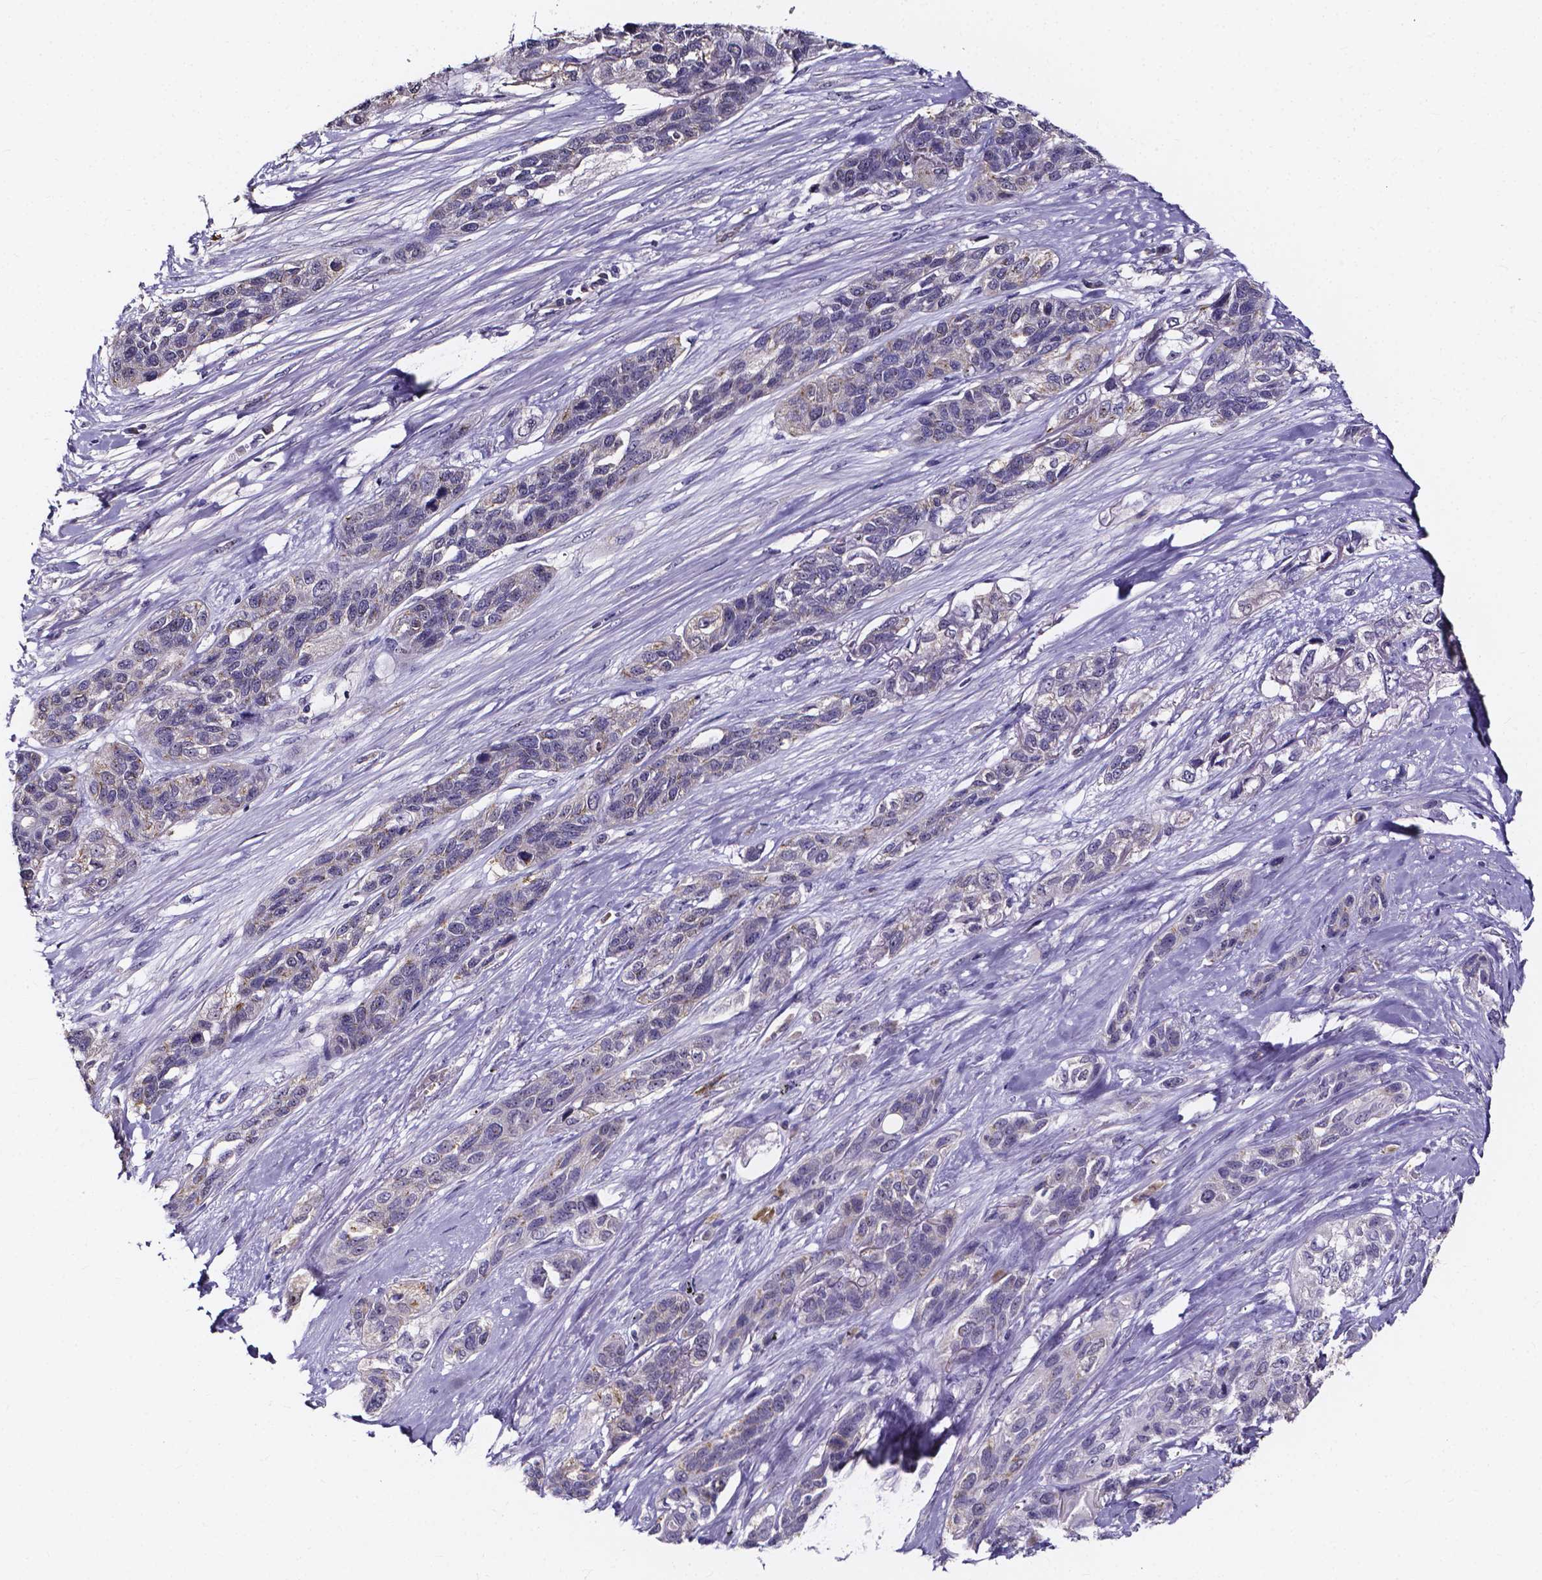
{"staining": {"intensity": "negative", "quantity": "none", "location": "none"}, "tissue": "lung cancer", "cell_type": "Tumor cells", "image_type": "cancer", "snomed": [{"axis": "morphology", "description": "Squamous cell carcinoma, NOS"}, {"axis": "topography", "description": "Lung"}], "caption": "Lung squamous cell carcinoma stained for a protein using IHC displays no staining tumor cells.", "gene": "SPOCD1", "patient": {"sex": "female", "age": 70}}